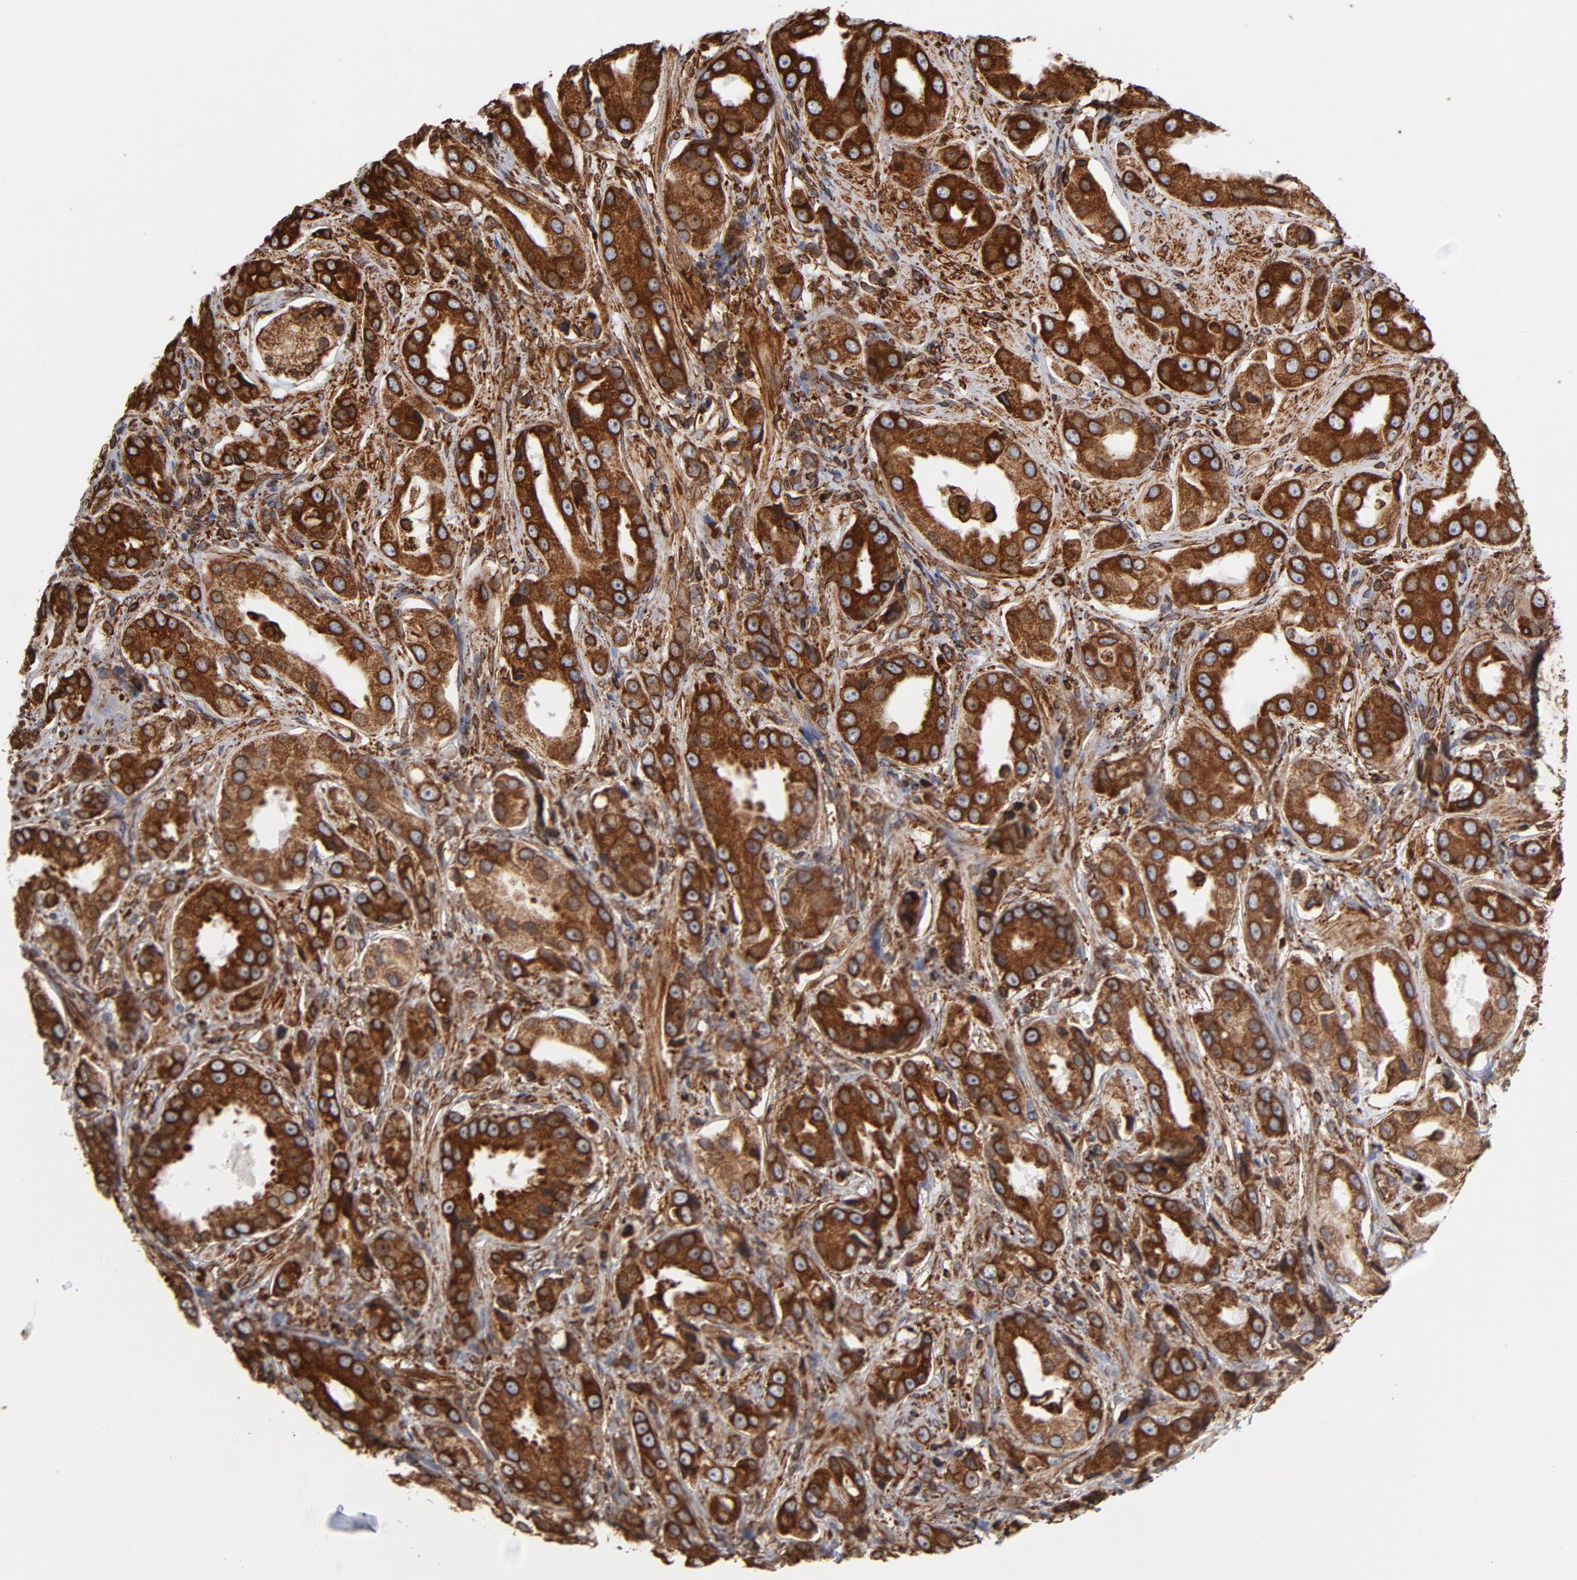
{"staining": {"intensity": "strong", "quantity": ">75%", "location": "cytoplasmic/membranous"}, "tissue": "prostate cancer", "cell_type": "Tumor cells", "image_type": "cancer", "snomed": [{"axis": "morphology", "description": "Adenocarcinoma, Medium grade"}, {"axis": "topography", "description": "Prostate"}], "caption": "A photomicrograph of adenocarcinoma (medium-grade) (prostate) stained for a protein shows strong cytoplasmic/membranous brown staining in tumor cells. Nuclei are stained in blue.", "gene": "CANX", "patient": {"sex": "male", "age": 53}}